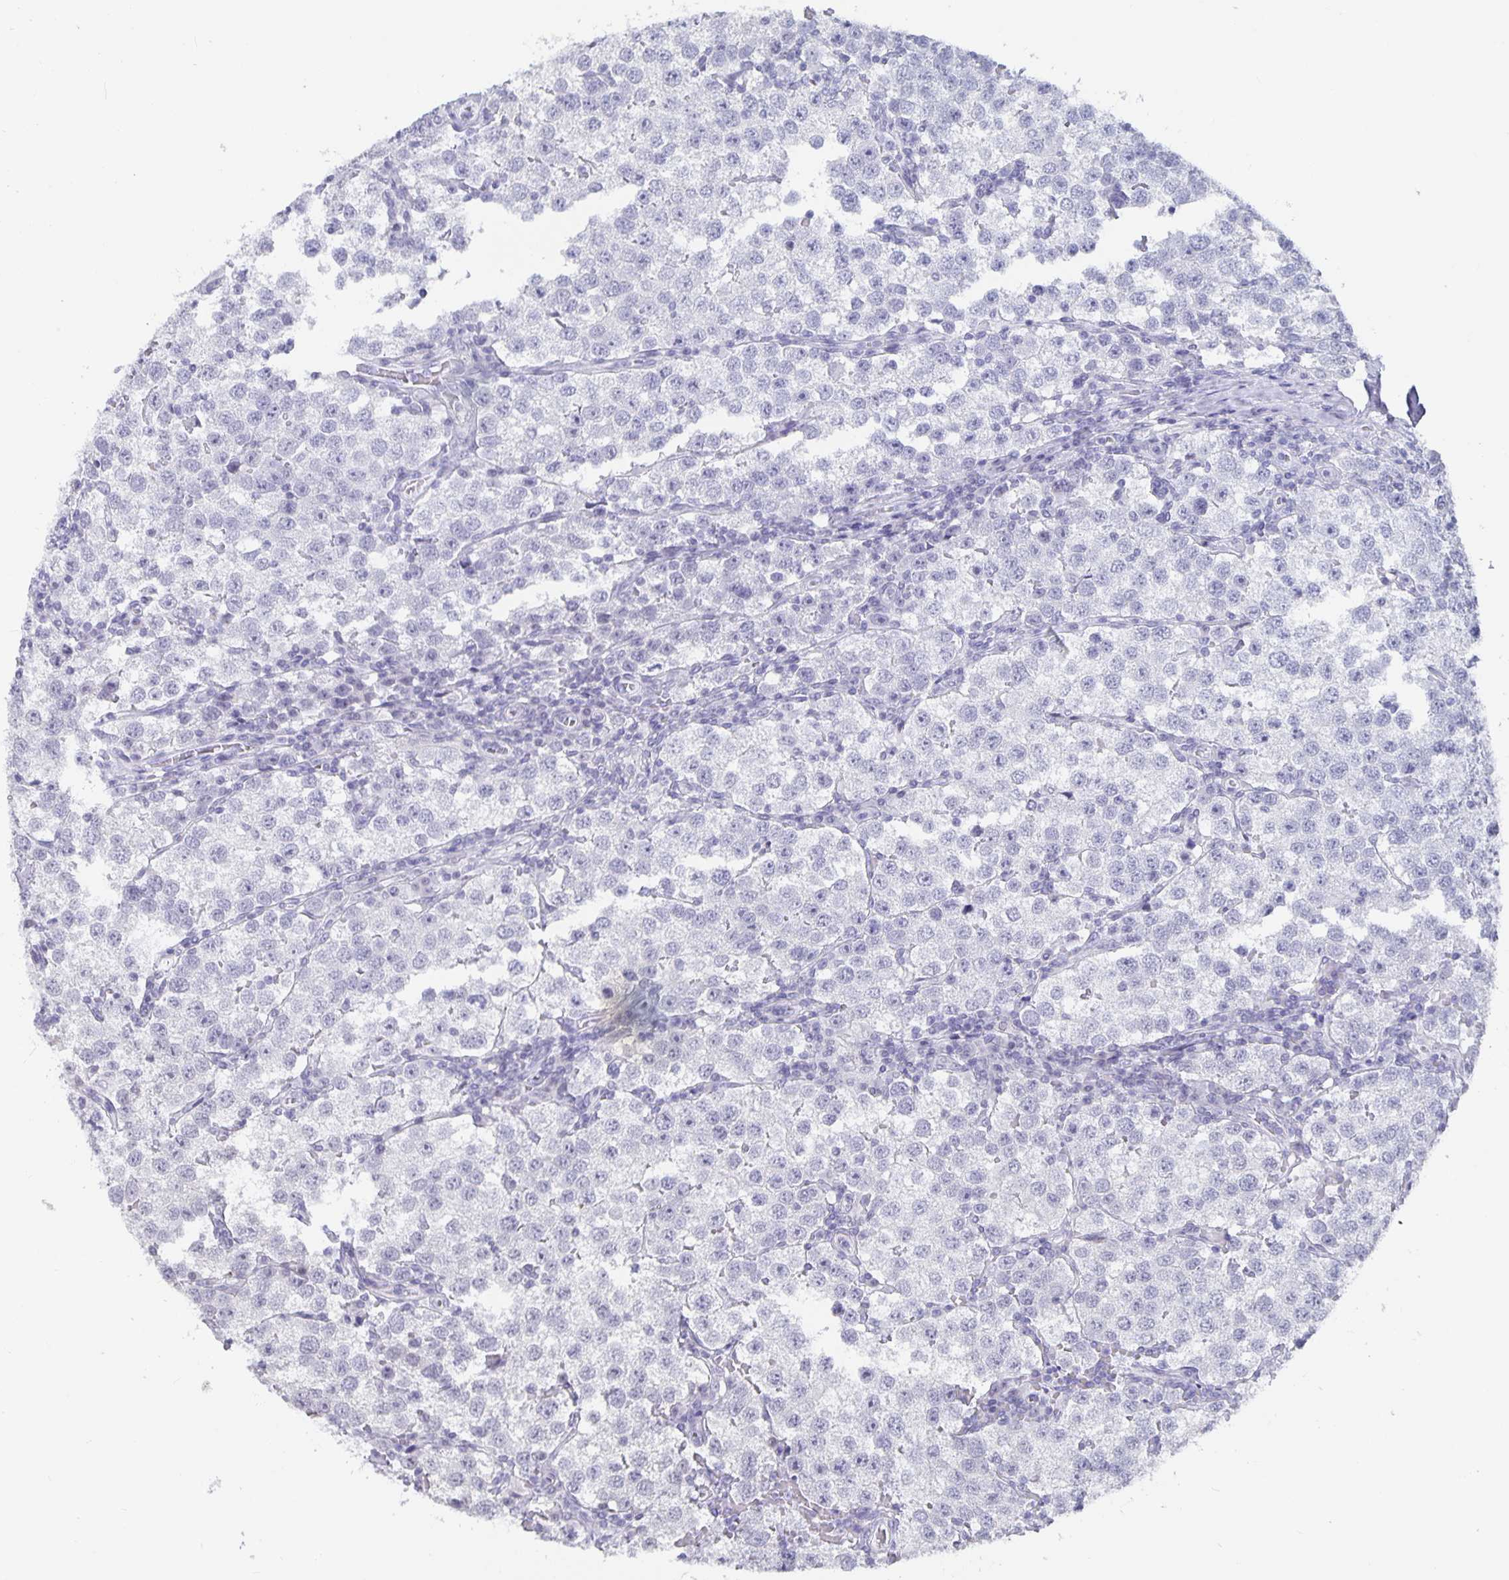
{"staining": {"intensity": "negative", "quantity": "none", "location": "none"}, "tissue": "testis cancer", "cell_type": "Tumor cells", "image_type": "cancer", "snomed": [{"axis": "morphology", "description": "Seminoma, NOS"}, {"axis": "topography", "description": "Testis"}], "caption": "This histopathology image is of seminoma (testis) stained with immunohistochemistry (IHC) to label a protein in brown with the nuclei are counter-stained blue. There is no positivity in tumor cells. The staining was performed using DAB to visualize the protein expression in brown, while the nuclei were stained in blue with hematoxylin (Magnification: 20x).", "gene": "OLIG2", "patient": {"sex": "male", "age": 37}}